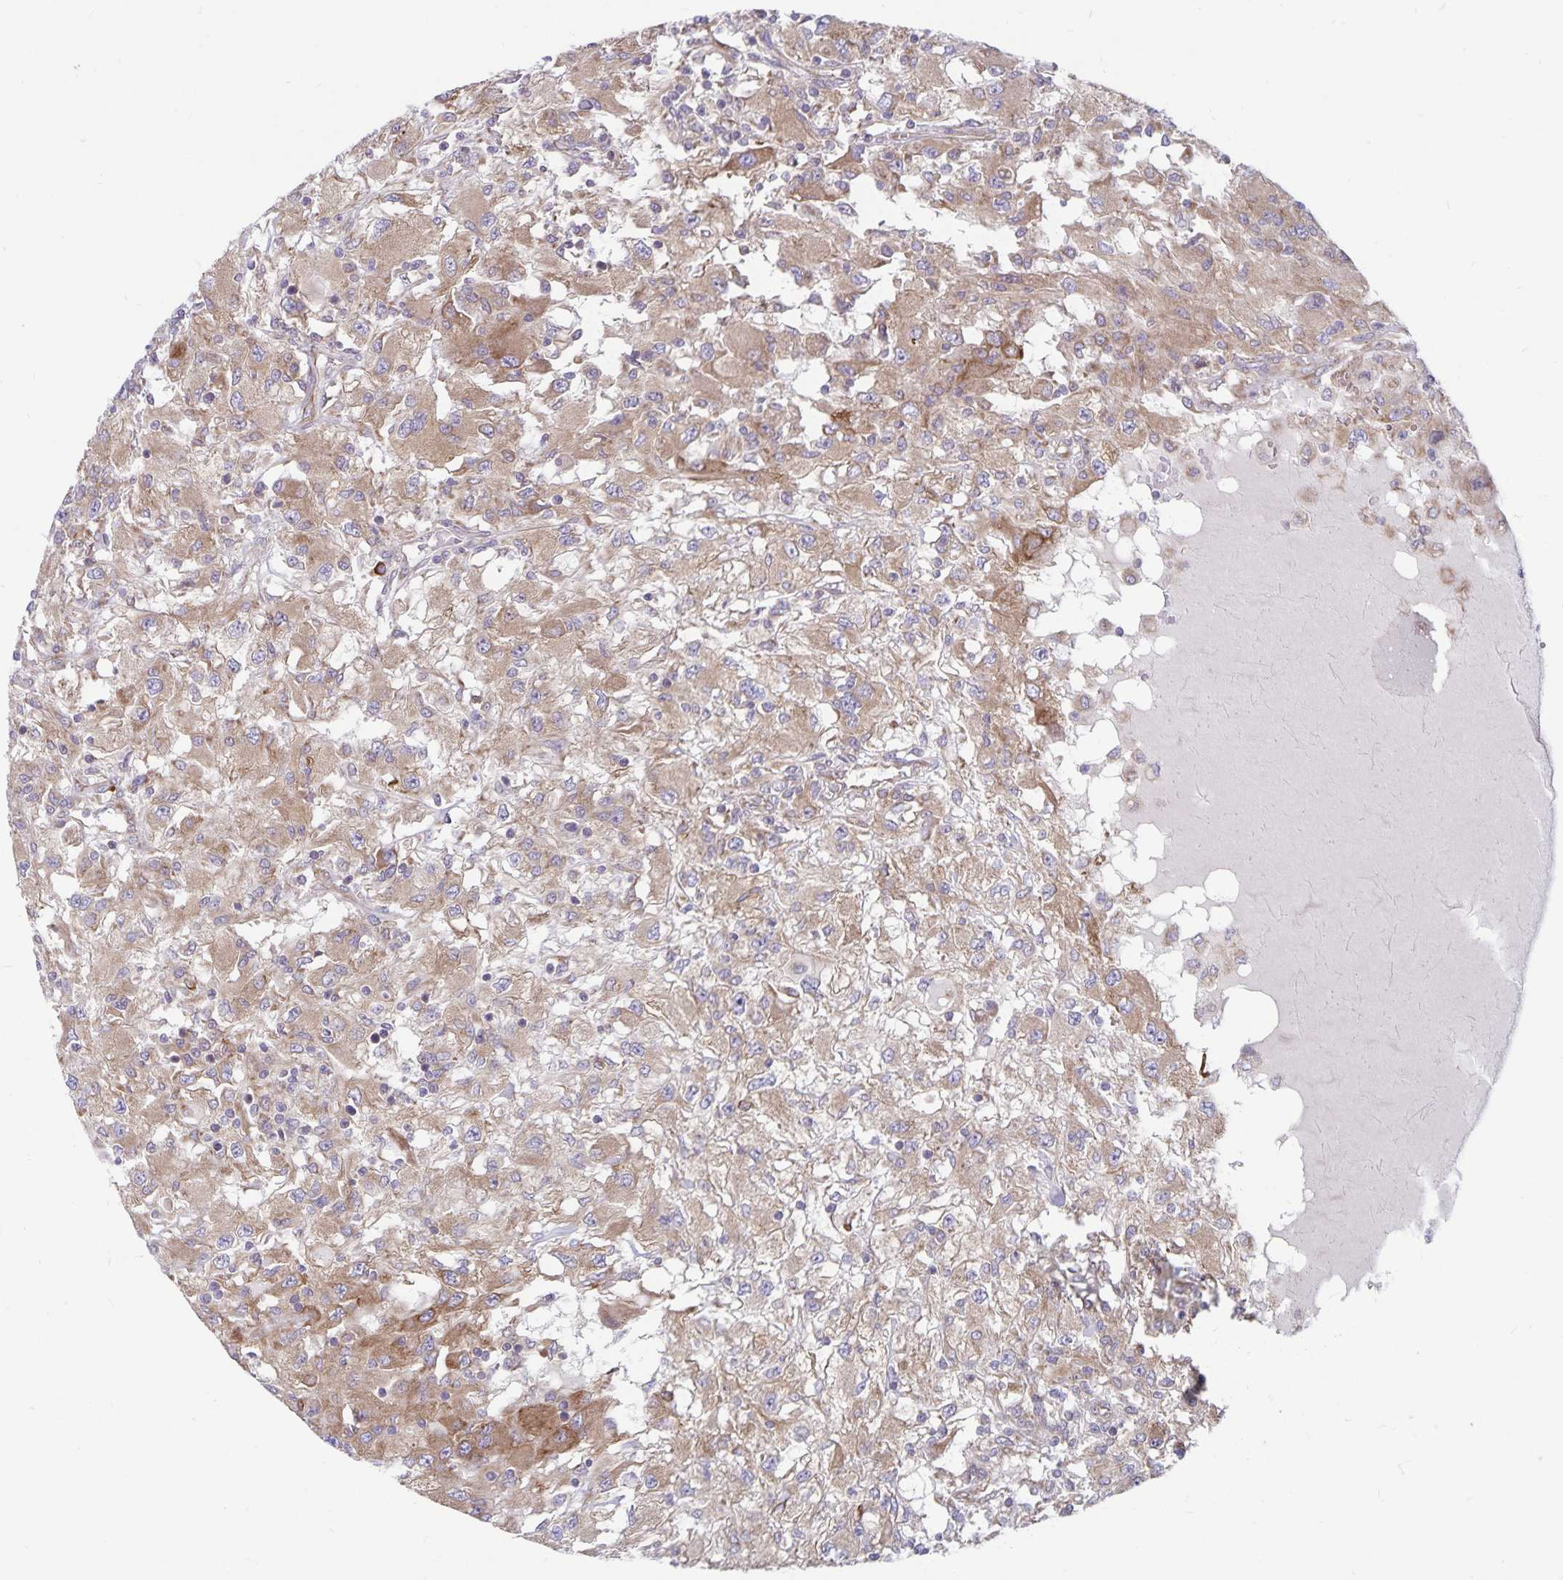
{"staining": {"intensity": "moderate", "quantity": ">75%", "location": "cytoplasmic/membranous"}, "tissue": "renal cancer", "cell_type": "Tumor cells", "image_type": "cancer", "snomed": [{"axis": "morphology", "description": "Adenocarcinoma, NOS"}, {"axis": "topography", "description": "Kidney"}], "caption": "Immunohistochemical staining of human renal cancer exhibits moderate cytoplasmic/membranous protein expression in approximately >75% of tumor cells.", "gene": "SEC62", "patient": {"sex": "female", "age": 67}}